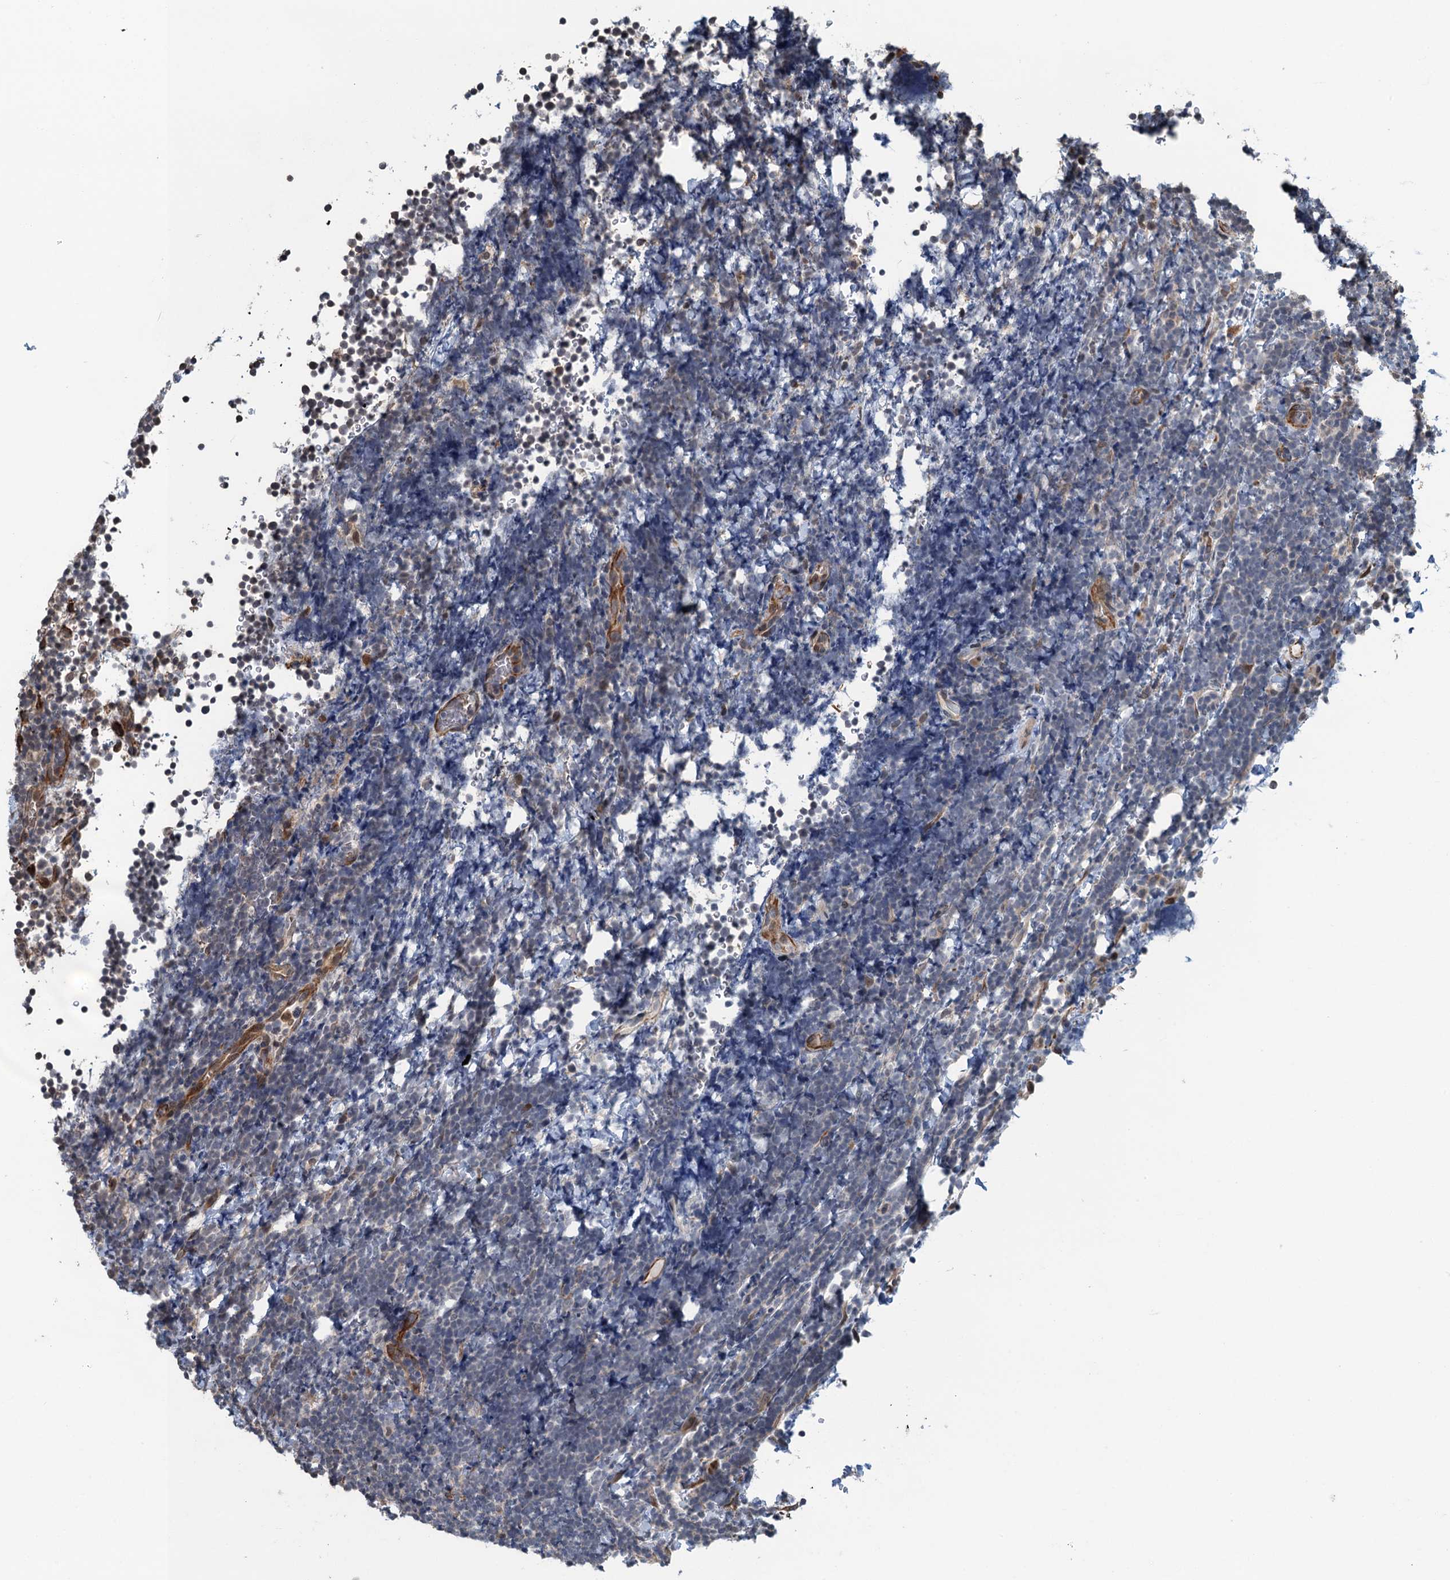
{"staining": {"intensity": "negative", "quantity": "none", "location": "none"}, "tissue": "lymphoma", "cell_type": "Tumor cells", "image_type": "cancer", "snomed": [{"axis": "morphology", "description": "Malignant lymphoma, non-Hodgkin's type, High grade"}, {"axis": "topography", "description": "Lymph node"}], "caption": "High magnification brightfield microscopy of high-grade malignant lymphoma, non-Hodgkin's type stained with DAB (3,3'-diaminobenzidine) (brown) and counterstained with hematoxylin (blue): tumor cells show no significant expression.", "gene": "WHAMM", "patient": {"sex": "male", "age": 13}}